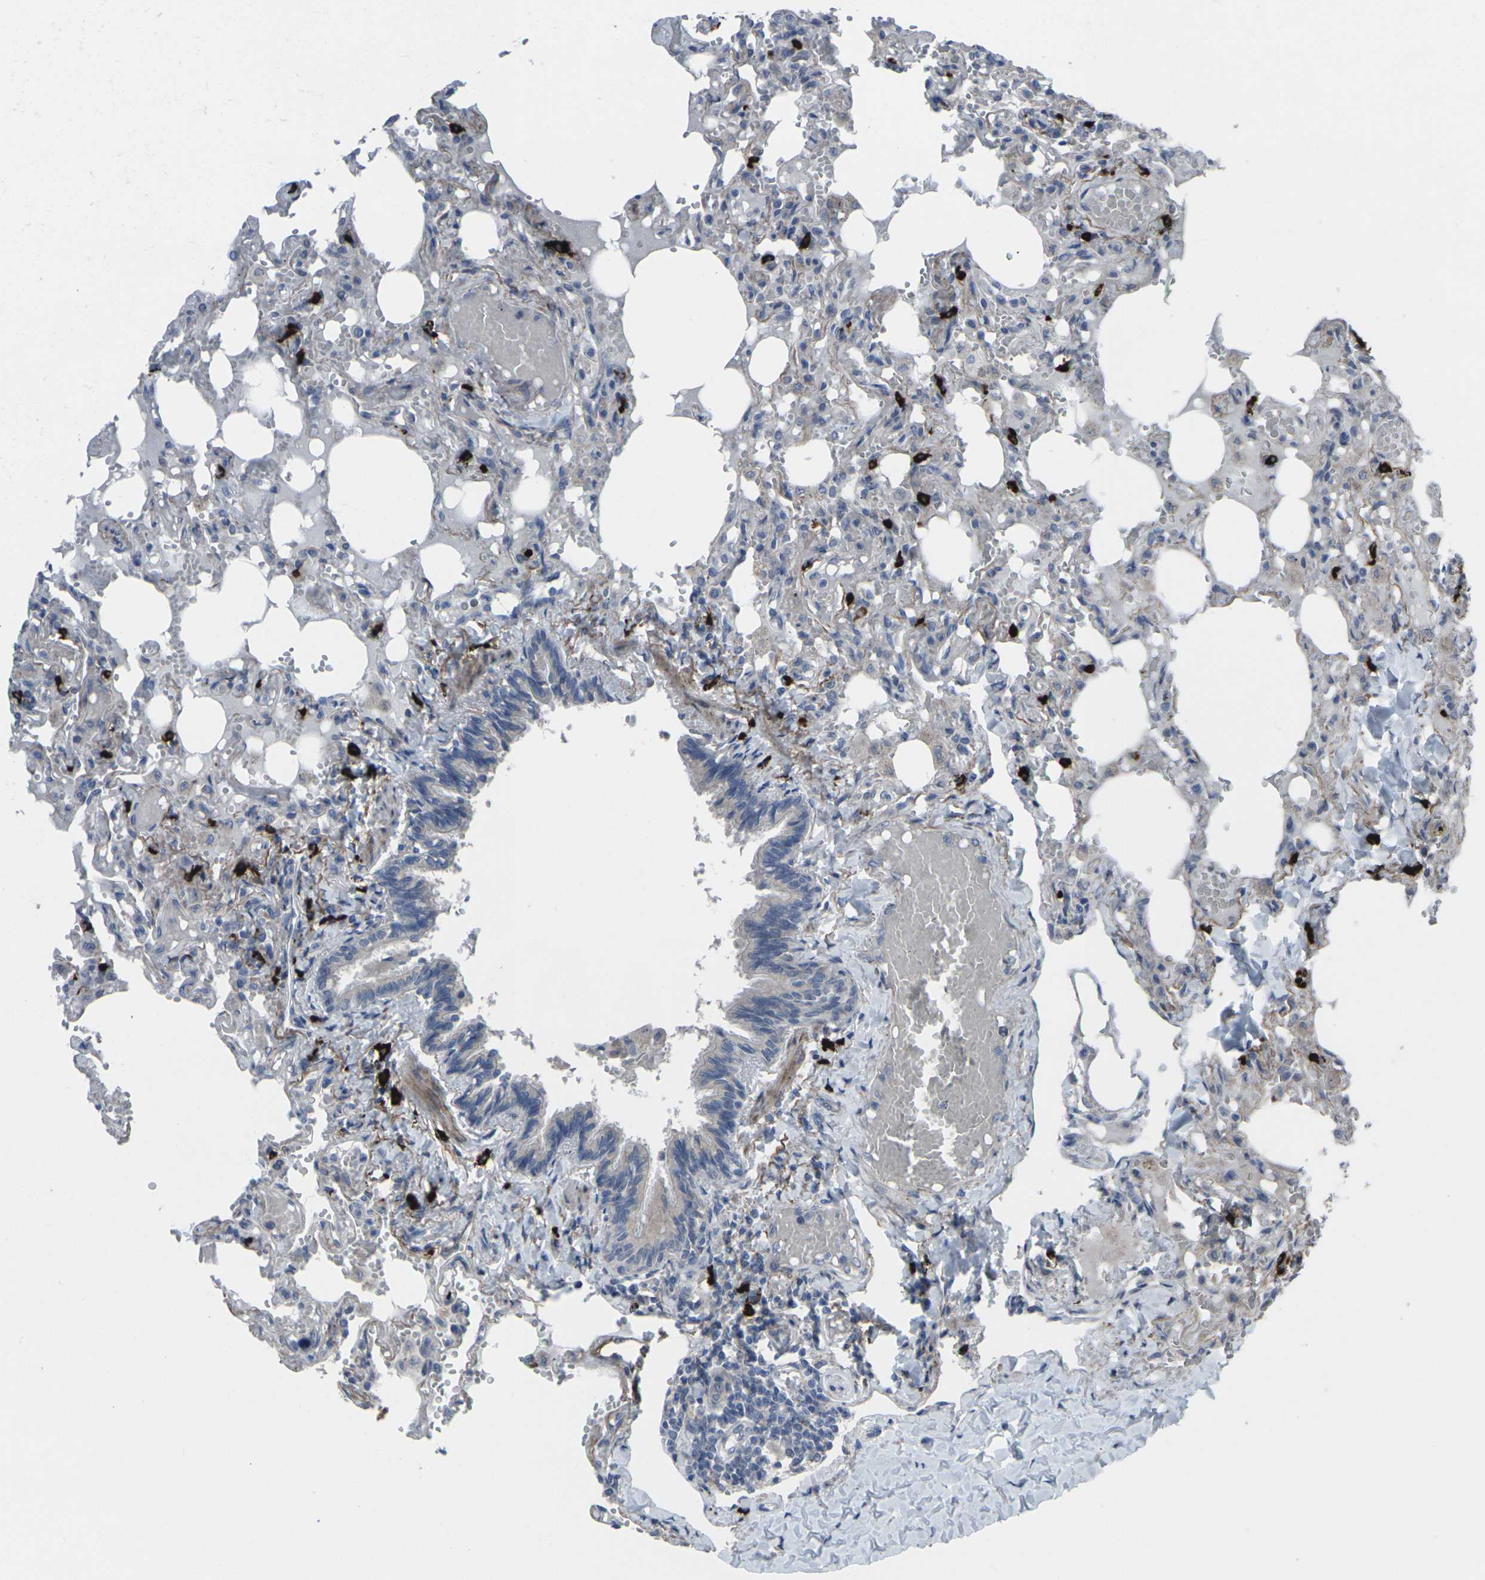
{"staining": {"intensity": "weak", "quantity": "25%-75%", "location": "cytoplasmic/membranous"}, "tissue": "lung", "cell_type": "Alveolar cells", "image_type": "normal", "snomed": [{"axis": "morphology", "description": "Normal tissue, NOS"}, {"axis": "topography", "description": "Lung"}], "caption": "The micrograph reveals immunohistochemical staining of benign lung. There is weak cytoplasmic/membranous positivity is appreciated in approximately 25%-75% of alveolar cells. The staining was performed using DAB (3,3'-diaminobenzidine) to visualize the protein expression in brown, while the nuclei were stained in blue with hematoxylin (Magnification: 20x).", "gene": "CCR10", "patient": {"sex": "male", "age": 21}}